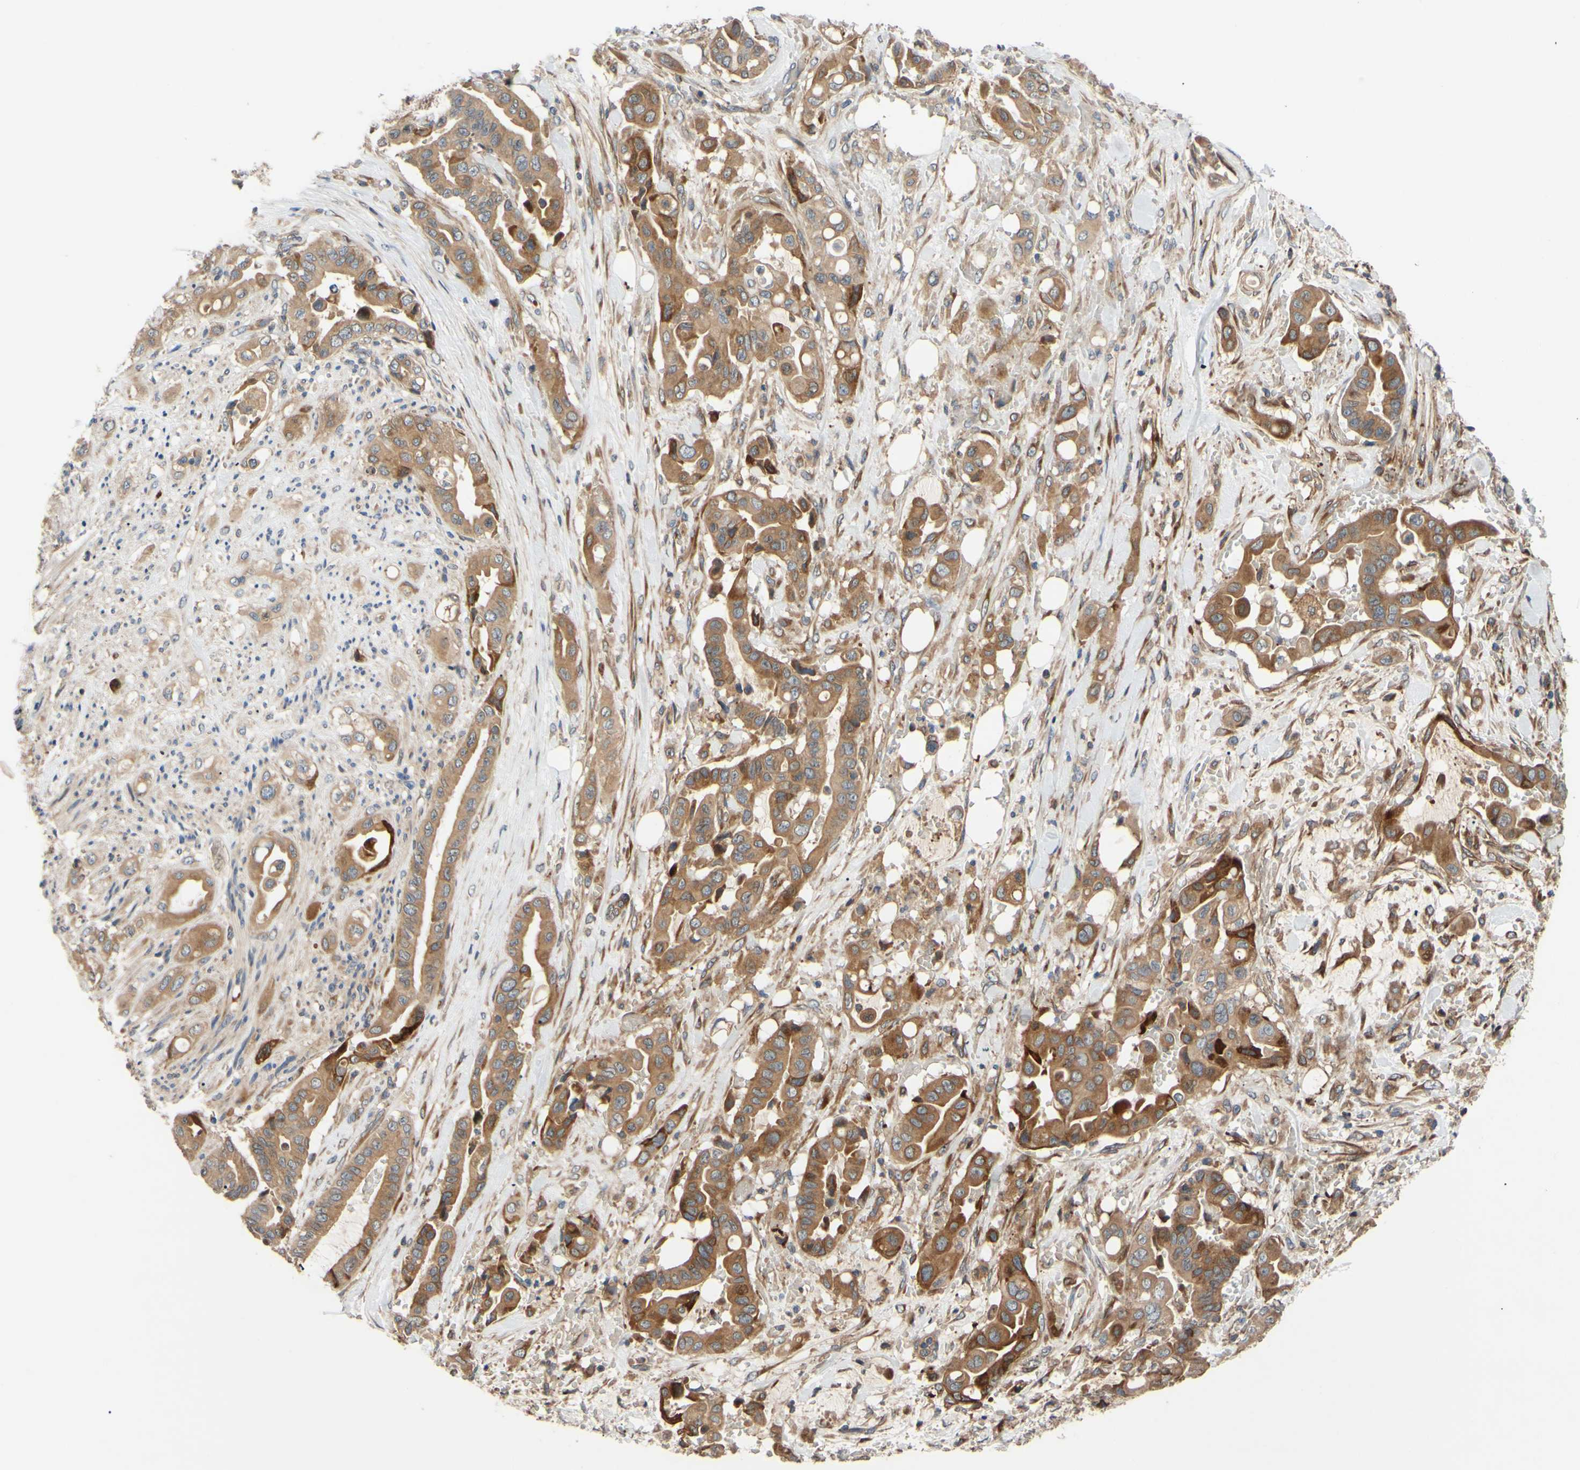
{"staining": {"intensity": "moderate", "quantity": ">75%", "location": "cytoplasmic/membranous"}, "tissue": "liver cancer", "cell_type": "Tumor cells", "image_type": "cancer", "snomed": [{"axis": "morphology", "description": "Cholangiocarcinoma"}, {"axis": "topography", "description": "Liver"}], "caption": "Immunohistochemistry (DAB (3,3'-diaminobenzidine)) staining of human liver cancer (cholangiocarcinoma) exhibits moderate cytoplasmic/membranous protein expression in approximately >75% of tumor cells. The protein is shown in brown color, while the nuclei are stained blue.", "gene": "SPTLC1", "patient": {"sex": "female", "age": 61}}